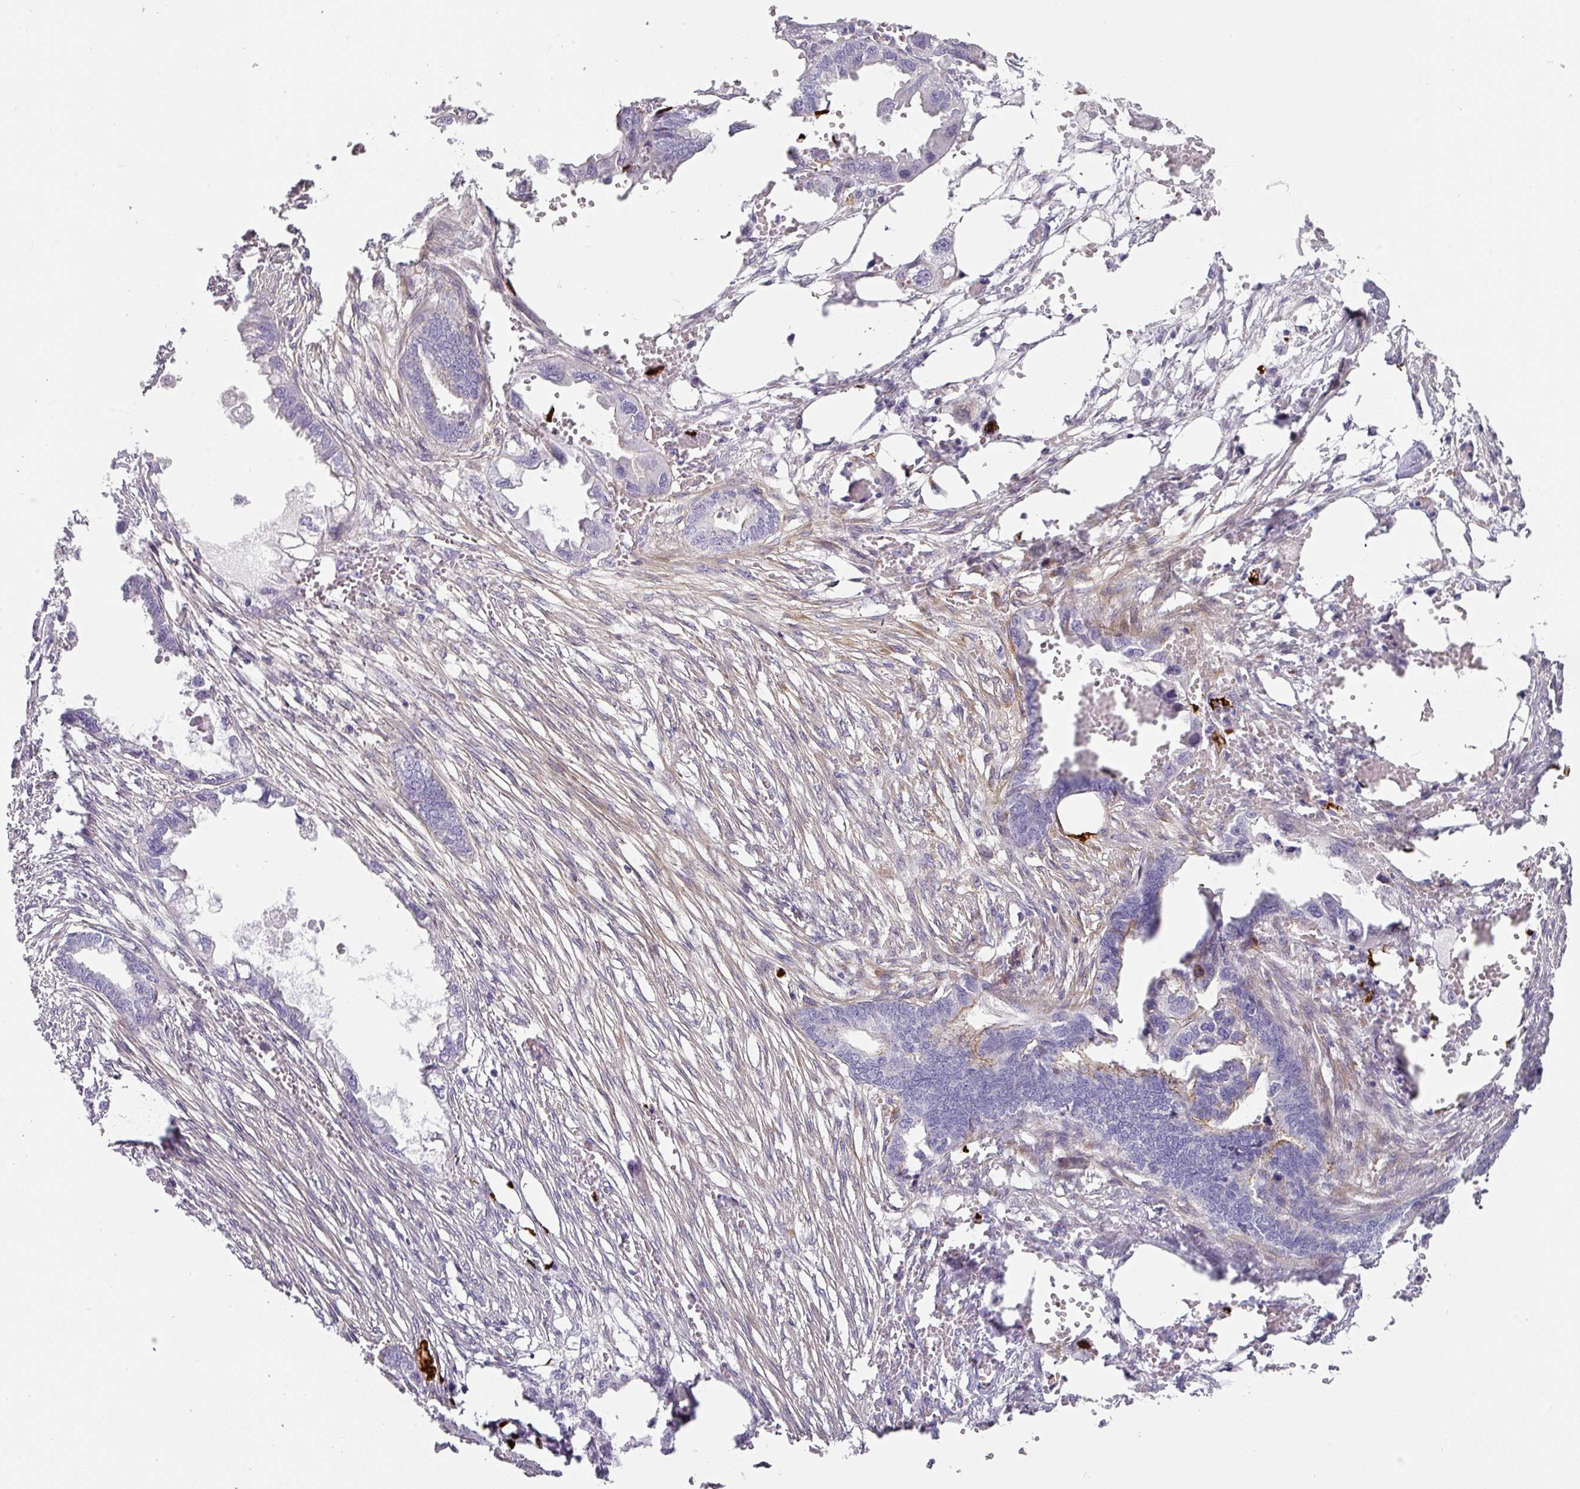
{"staining": {"intensity": "negative", "quantity": "none", "location": "none"}, "tissue": "endometrial cancer", "cell_type": "Tumor cells", "image_type": "cancer", "snomed": [{"axis": "morphology", "description": "Adenocarcinoma, NOS"}, {"axis": "morphology", "description": "Adenocarcinoma, metastatic, NOS"}, {"axis": "topography", "description": "Adipose tissue"}, {"axis": "topography", "description": "Endometrium"}], "caption": "This is a micrograph of IHC staining of endometrial cancer (adenocarcinoma), which shows no positivity in tumor cells.", "gene": "ANKRD29", "patient": {"sex": "female", "age": 67}}